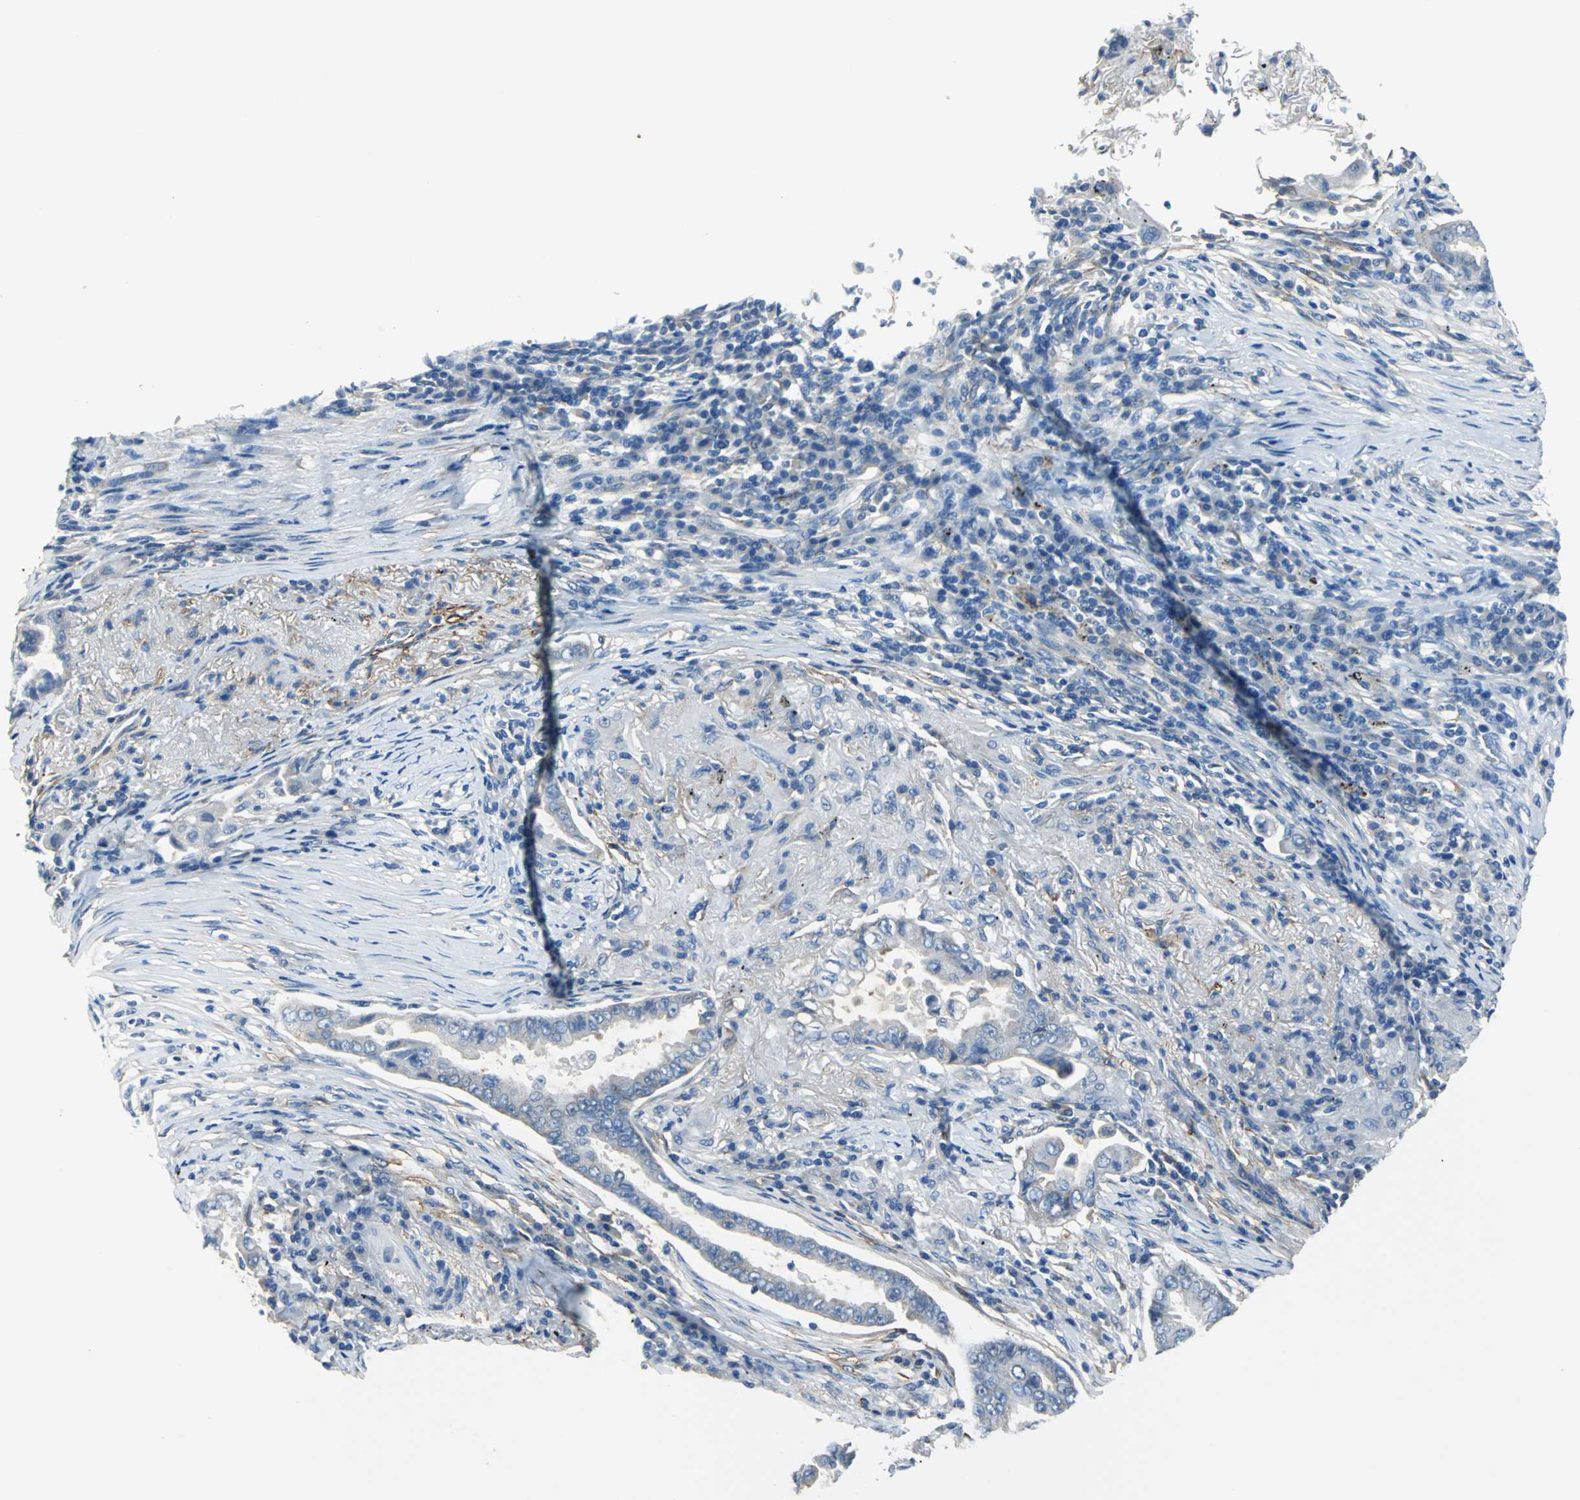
{"staining": {"intensity": "negative", "quantity": "none", "location": "none"}, "tissue": "lung cancer", "cell_type": "Tumor cells", "image_type": "cancer", "snomed": [{"axis": "morphology", "description": "Normal tissue, NOS"}, {"axis": "morphology", "description": "Inflammation, NOS"}, {"axis": "morphology", "description": "Adenocarcinoma, NOS"}, {"axis": "topography", "description": "Lung"}], "caption": "The micrograph demonstrates no significant expression in tumor cells of lung cancer. (DAB IHC visualized using brightfield microscopy, high magnification).", "gene": "AKAP12", "patient": {"sex": "female", "age": 64}}